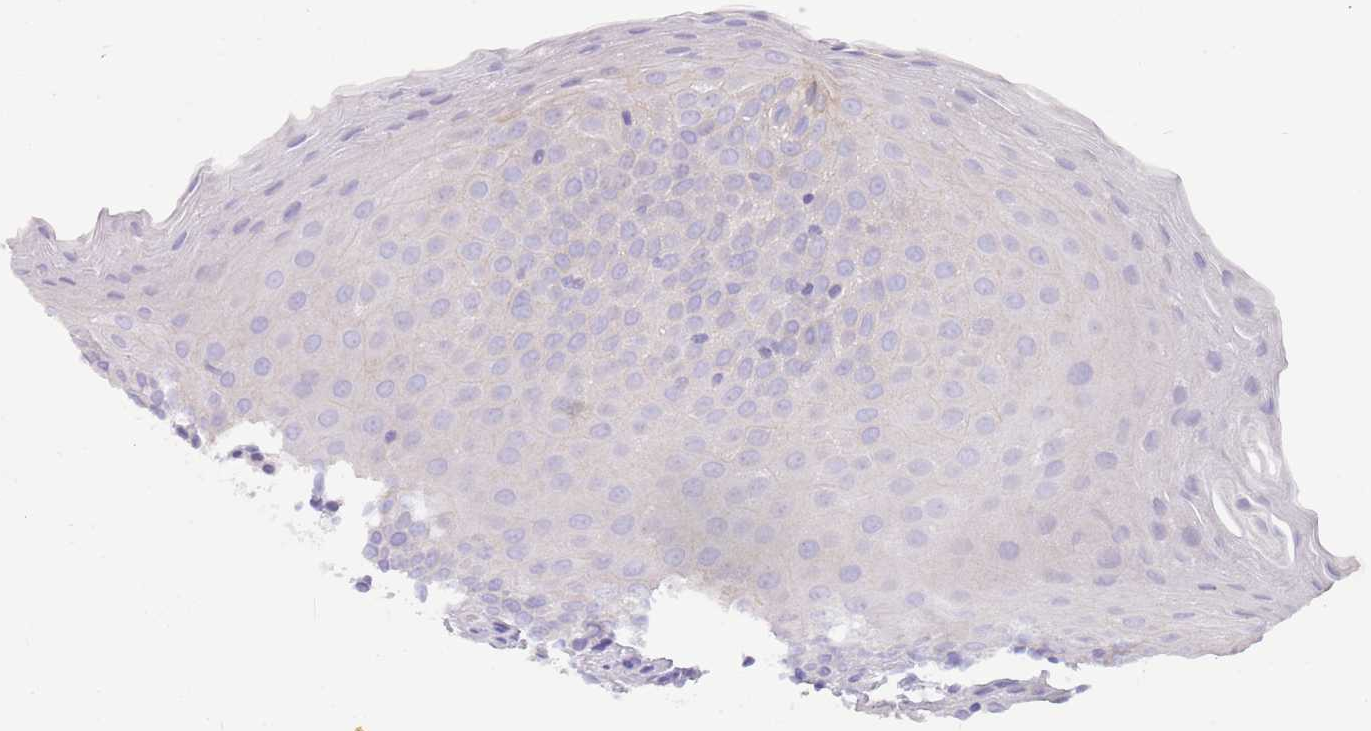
{"staining": {"intensity": "negative", "quantity": "none", "location": "none"}, "tissue": "oral mucosa", "cell_type": "Squamous epithelial cells", "image_type": "normal", "snomed": [{"axis": "morphology", "description": "Normal tissue, NOS"}, {"axis": "topography", "description": "Oral tissue"}], "caption": "Benign oral mucosa was stained to show a protein in brown. There is no significant staining in squamous epithelial cells. Brightfield microscopy of immunohistochemistry (IHC) stained with DAB (3,3'-diaminobenzidine) (brown) and hematoxylin (blue), captured at high magnification.", "gene": "DDHD1", "patient": {"sex": "male", "age": 46}}